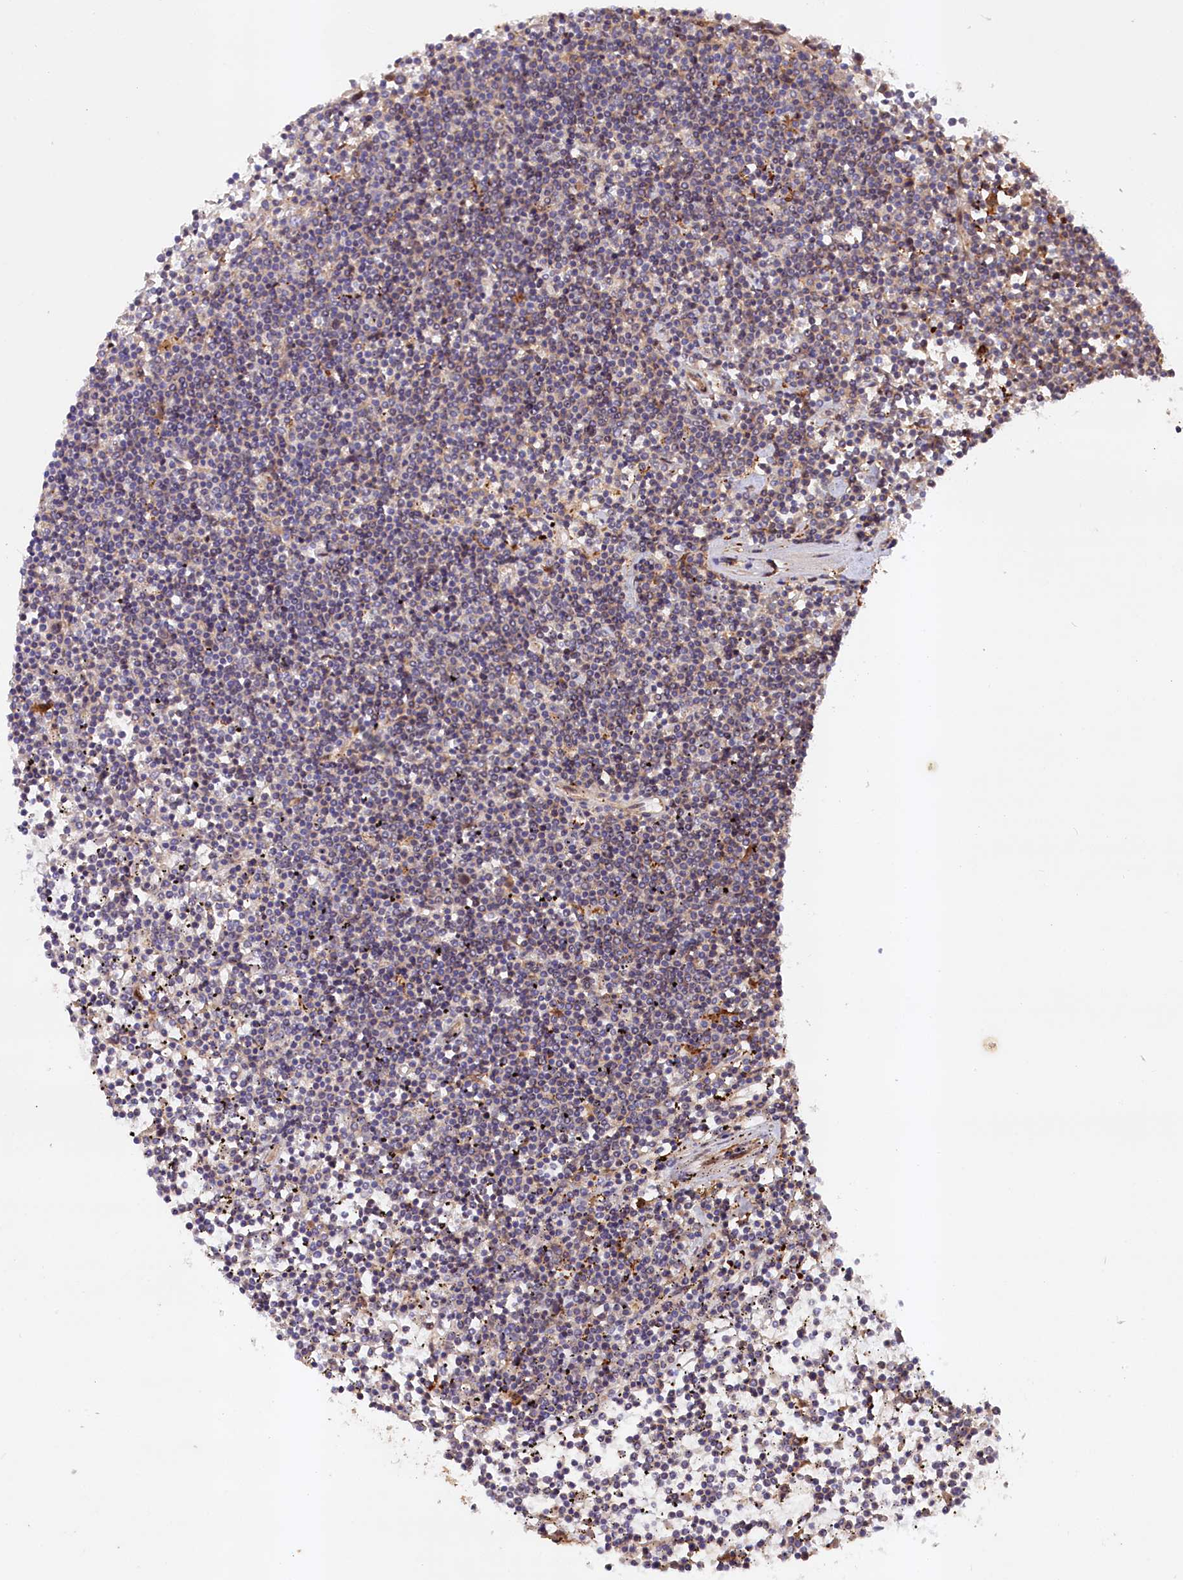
{"staining": {"intensity": "negative", "quantity": "none", "location": "none"}, "tissue": "lymphoma", "cell_type": "Tumor cells", "image_type": "cancer", "snomed": [{"axis": "morphology", "description": "Malignant lymphoma, non-Hodgkin's type, Low grade"}, {"axis": "topography", "description": "Spleen"}], "caption": "High power microscopy histopathology image of an immunohistochemistry (IHC) histopathology image of low-grade malignant lymphoma, non-Hodgkin's type, revealing no significant staining in tumor cells.", "gene": "NEDD1", "patient": {"sex": "female", "age": 19}}